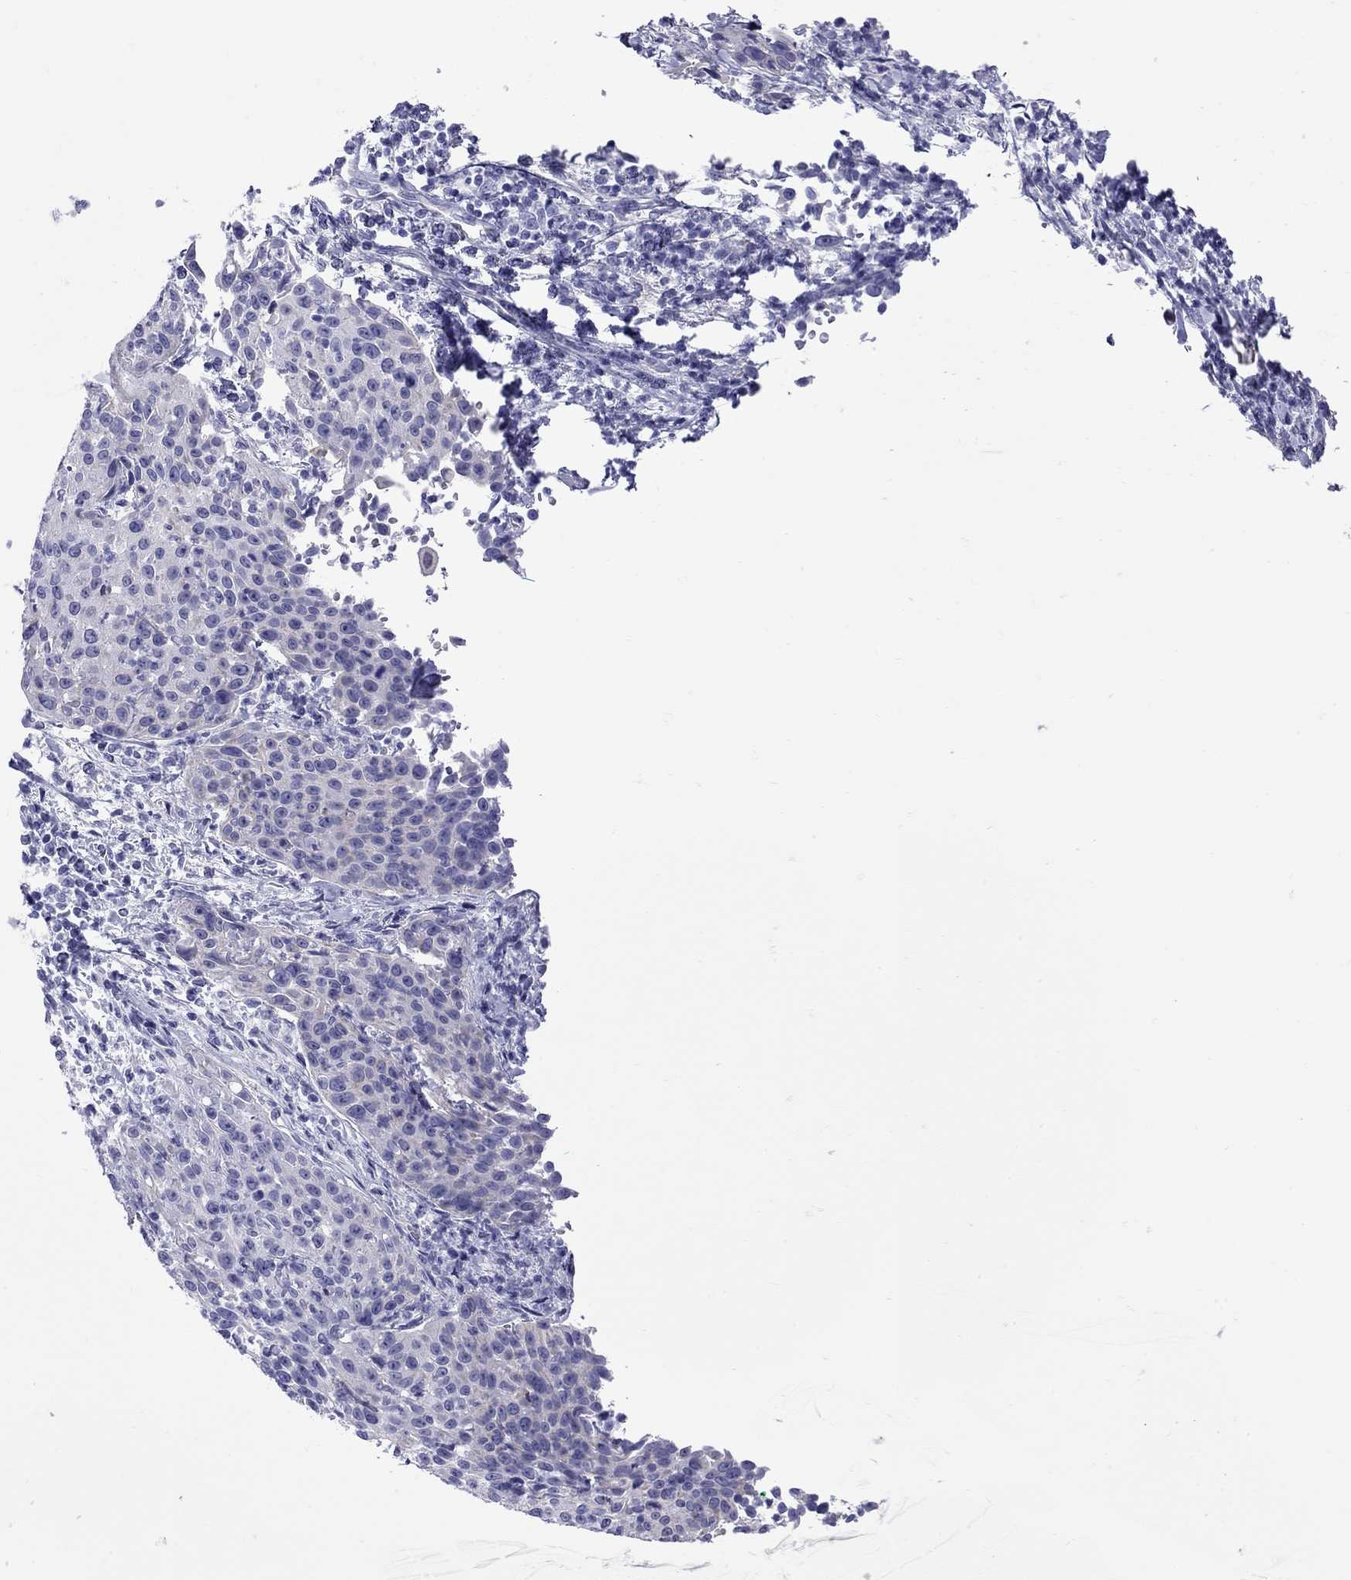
{"staining": {"intensity": "negative", "quantity": "none", "location": "none"}, "tissue": "cervical cancer", "cell_type": "Tumor cells", "image_type": "cancer", "snomed": [{"axis": "morphology", "description": "Squamous cell carcinoma, NOS"}, {"axis": "topography", "description": "Cervix"}], "caption": "IHC histopathology image of neoplastic tissue: human cervical cancer stained with DAB (3,3'-diaminobenzidine) reveals no significant protein expression in tumor cells. (Immunohistochemistry (ihc), brightfield microscopy, high magnification).", "gene": "GRIA2", "patient": {"sex": "female", "age": 26}}